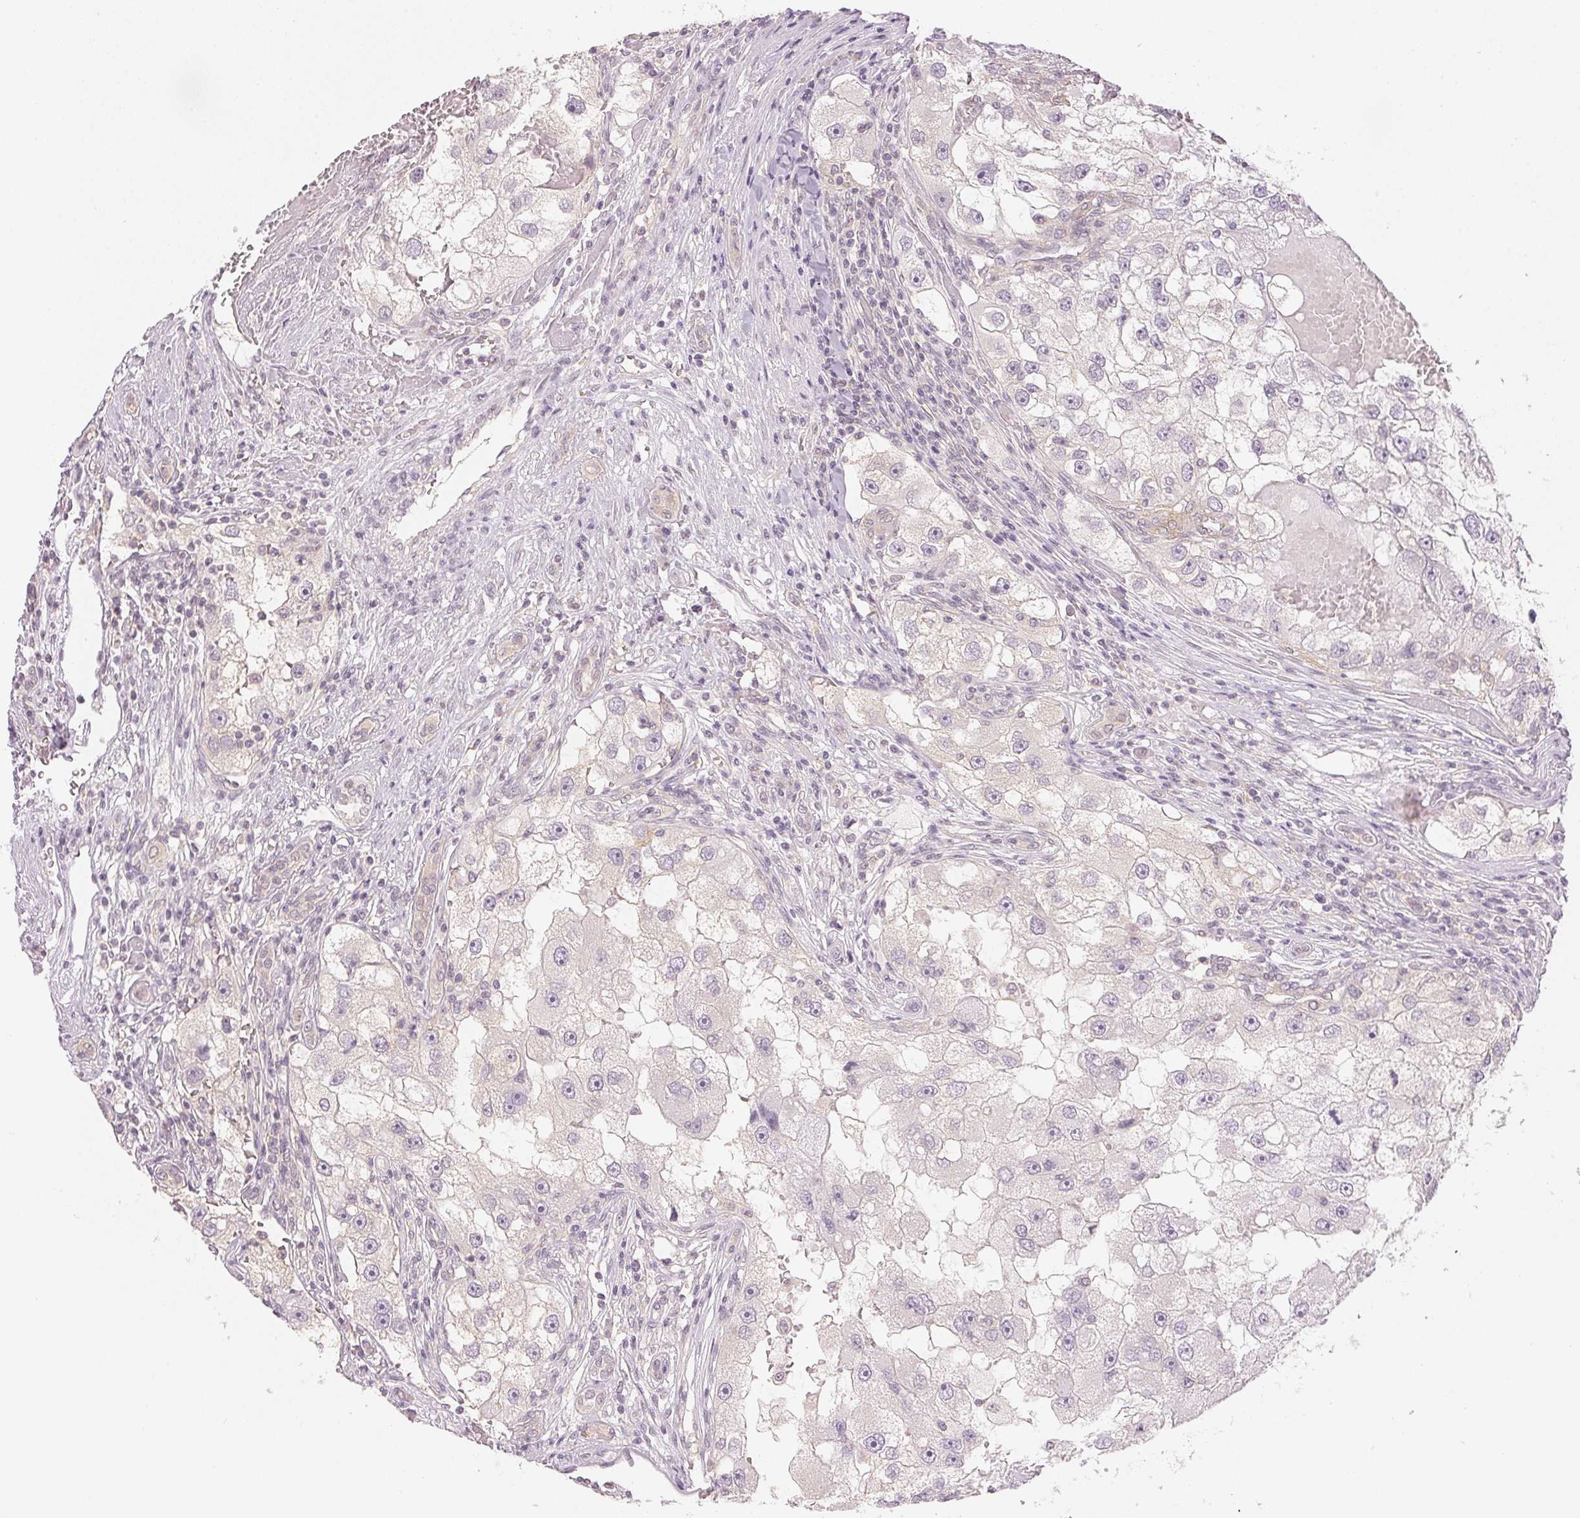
{"staining": {"intensity": "negative", "quantity": "none", "location": "none"}, "tissue": "renal cancer", "cell_type": "Tumor cells", "image_type": "cancer", "snomed": [{"axis": "morphology", "description": "Adenocarcinoma, NOS"}, {"axis": "topography", "description": "Kidney"}], "caption": "This is a histopathology image of immunohistochemistry staining of renal adenocarcinoma, which shows no positivity in tumor cells.", "gene": "KPRP", "patient": {"sex": "male", "age": 63}}